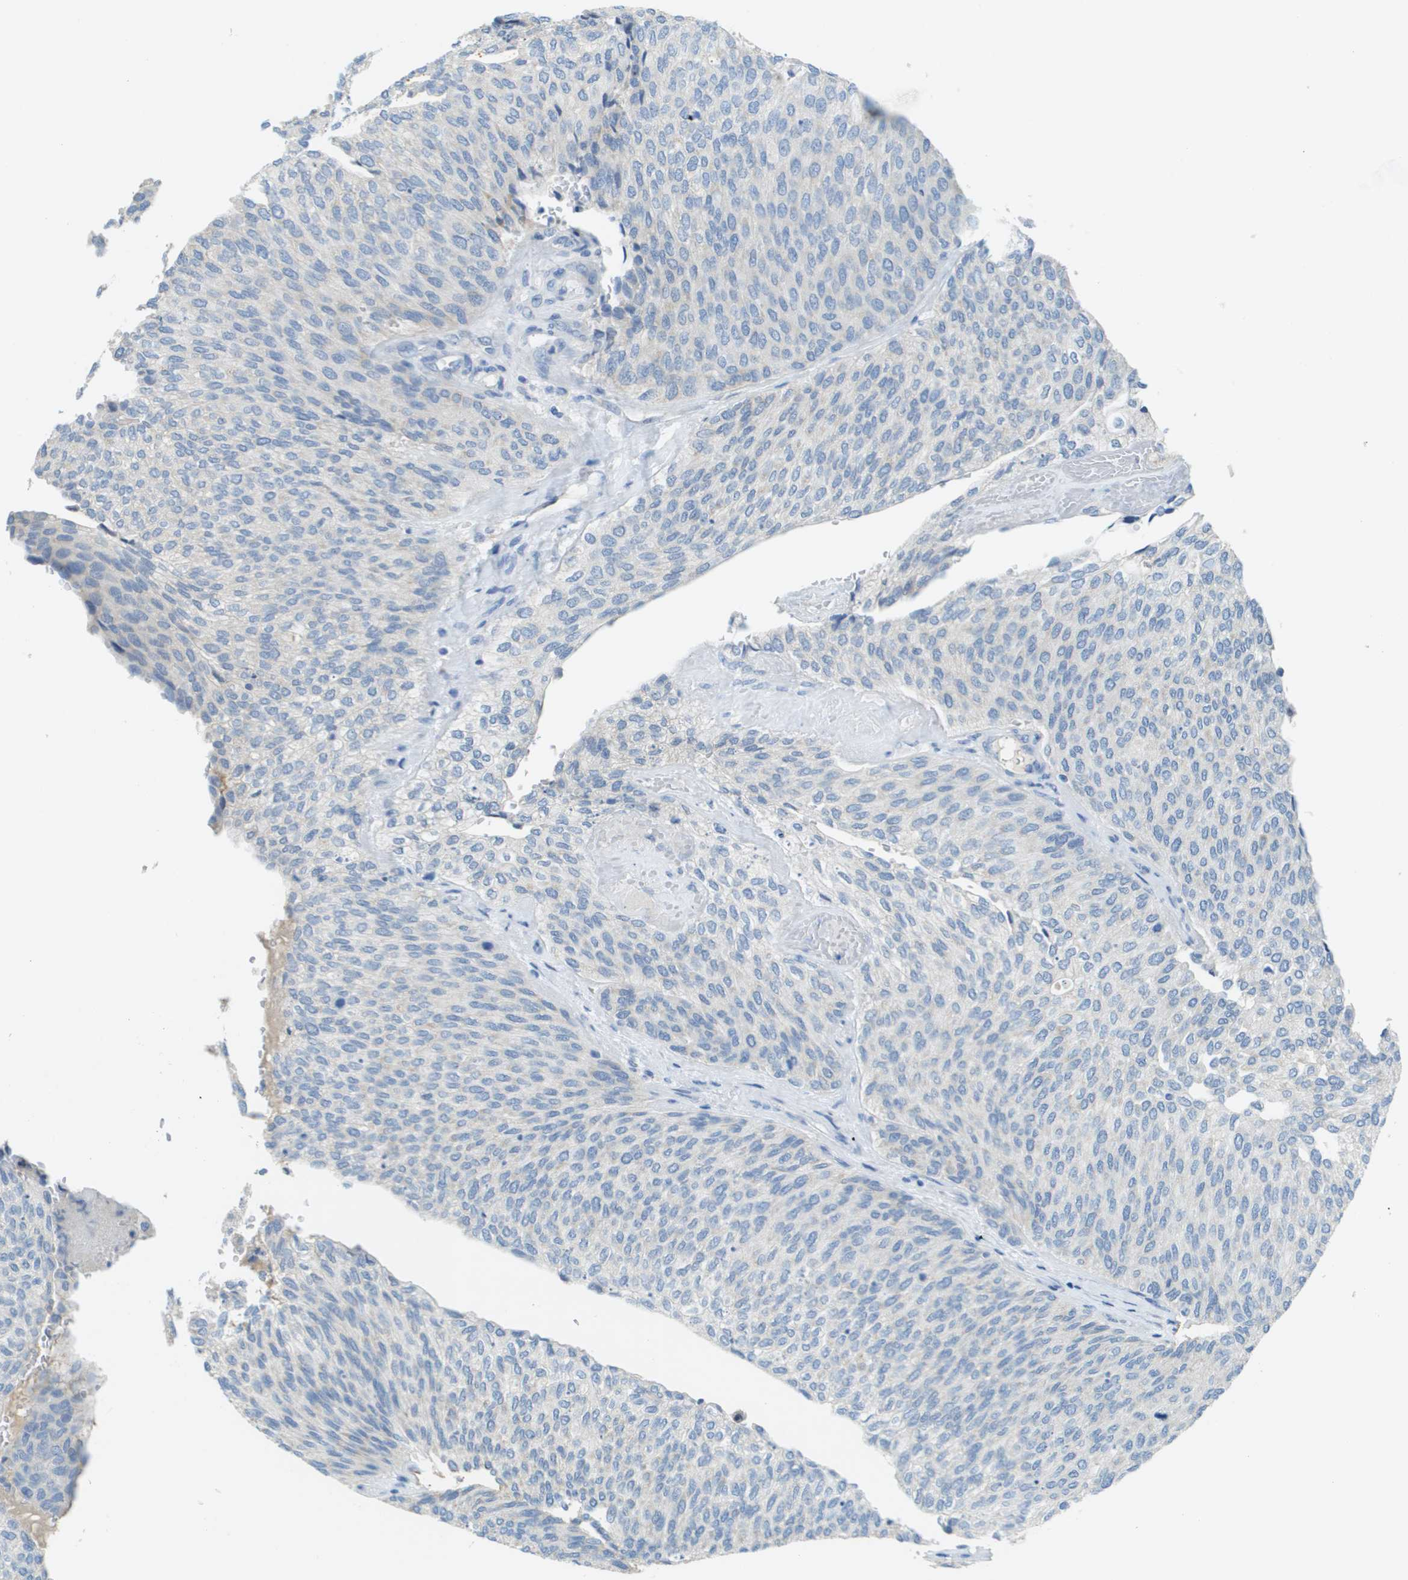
{"staining": {"intensity": "negative", "quantity": "none", "location": "none"}, "tissue": "urothelial cancer", "cell_type": "Tumor cells", "image_type": "cancer", "snomed": [{"axis": "morphology", "description": "Urothelial carcinoma, Low grade"}, {"axis": "topography", "description": "Urinary bladder"}], "caption": "The image shows no significant positivity in tumor cells of urothelial cancer.", "gene": "PTGDR2", "patient": {"sex": "female", "age": 79}}